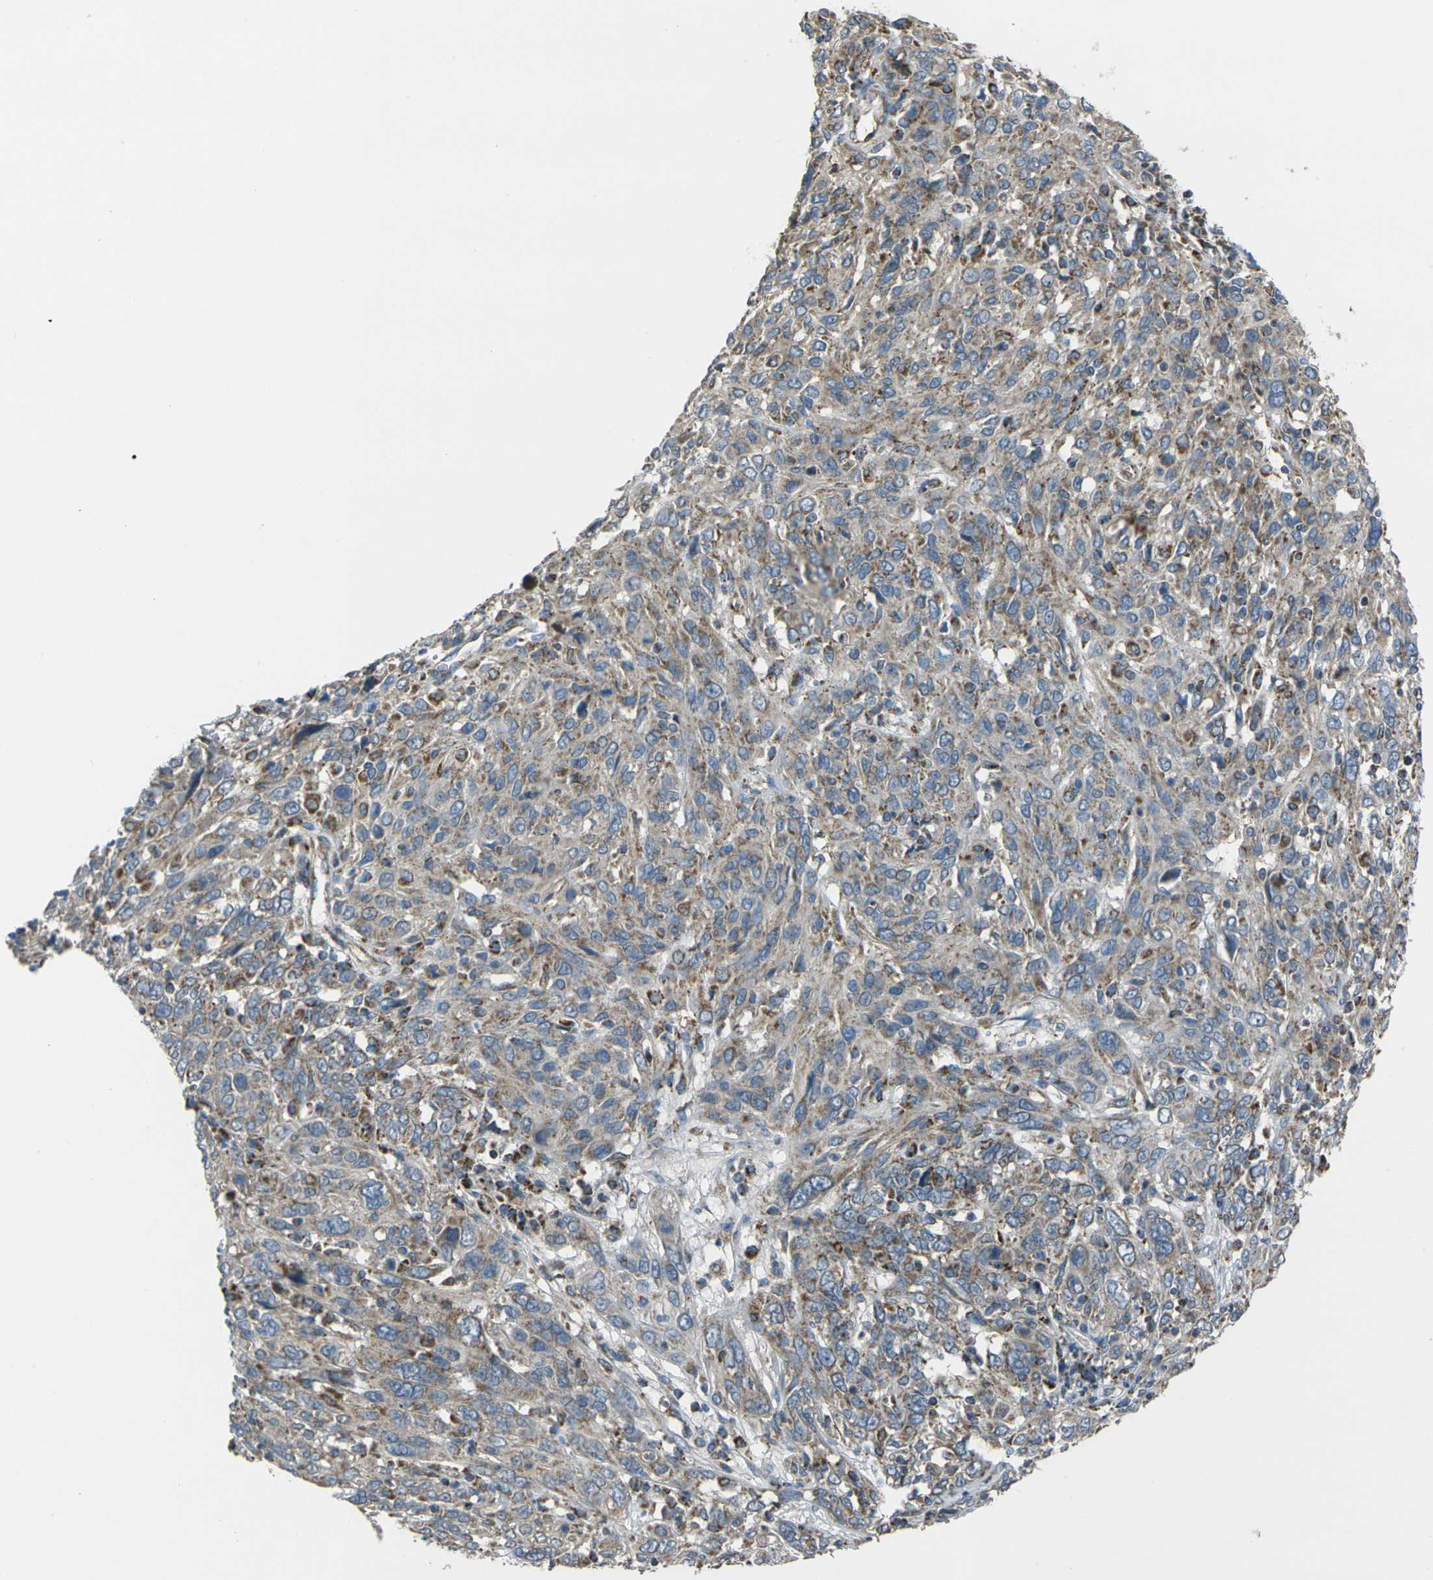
{"staining": {"intensity": "weak", "quantity": "<25%", "location": "cytoplasmic/membranous"}, "tissue": "cervical cancer", "cell_type": "Tumor cells", "image_type": "cancer", "snomed": [{"axis": "morphology", "description": "Squamous cell carcinoma, NOS"}, {"axis": "topography", "description": "Cervix"}], "caption": "Immunohistochemical staining of cervical squamous cell carcinoma exhibits no significant expression in tumor cells.", "gene": "TMEM120B", "patient": {"sex": "female", "age": 46}}